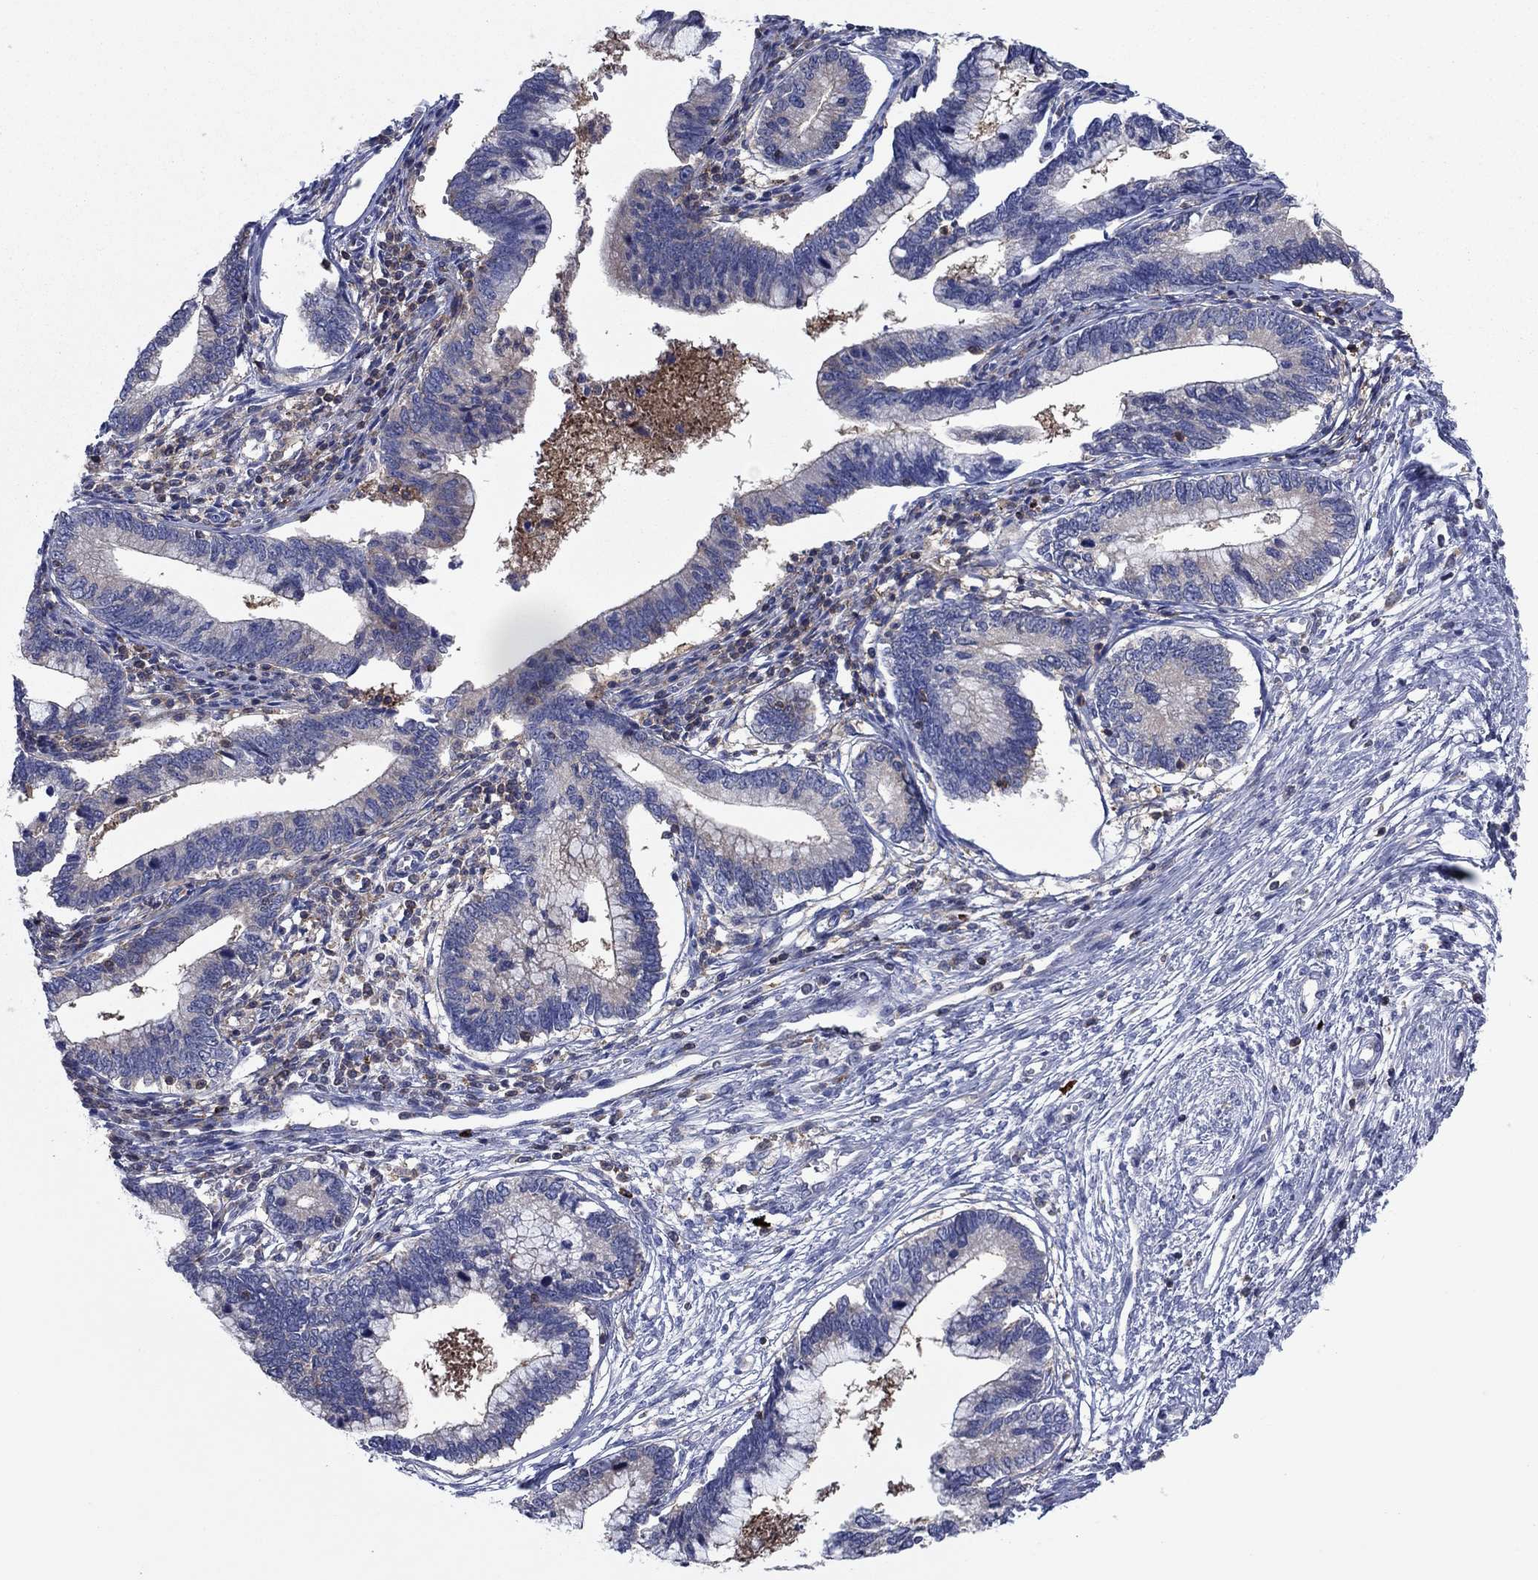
{"staining": {"intensity": "moderate", "quantity": "25%-75%", "location": "cytoplasmic/membranous"}, "tissue": "cervical cancer", "cell_type": "Tumor cells", "image_type": "cancer", "snomed": [{"axis": "morphology", "description": "Adenocarcinoma, NOS"}, {"axis": "topography", "description": "Cervix"}], "caption": "A micrograph showing moderate cytoplasmic/membranous positivity in about 25%-75% of tumor cells in adenocarcinoma (cervical), as visualized by brown immunohistochemical staining.", "gene": "PVR", "patient": {"sex": "female", "age": 44}}